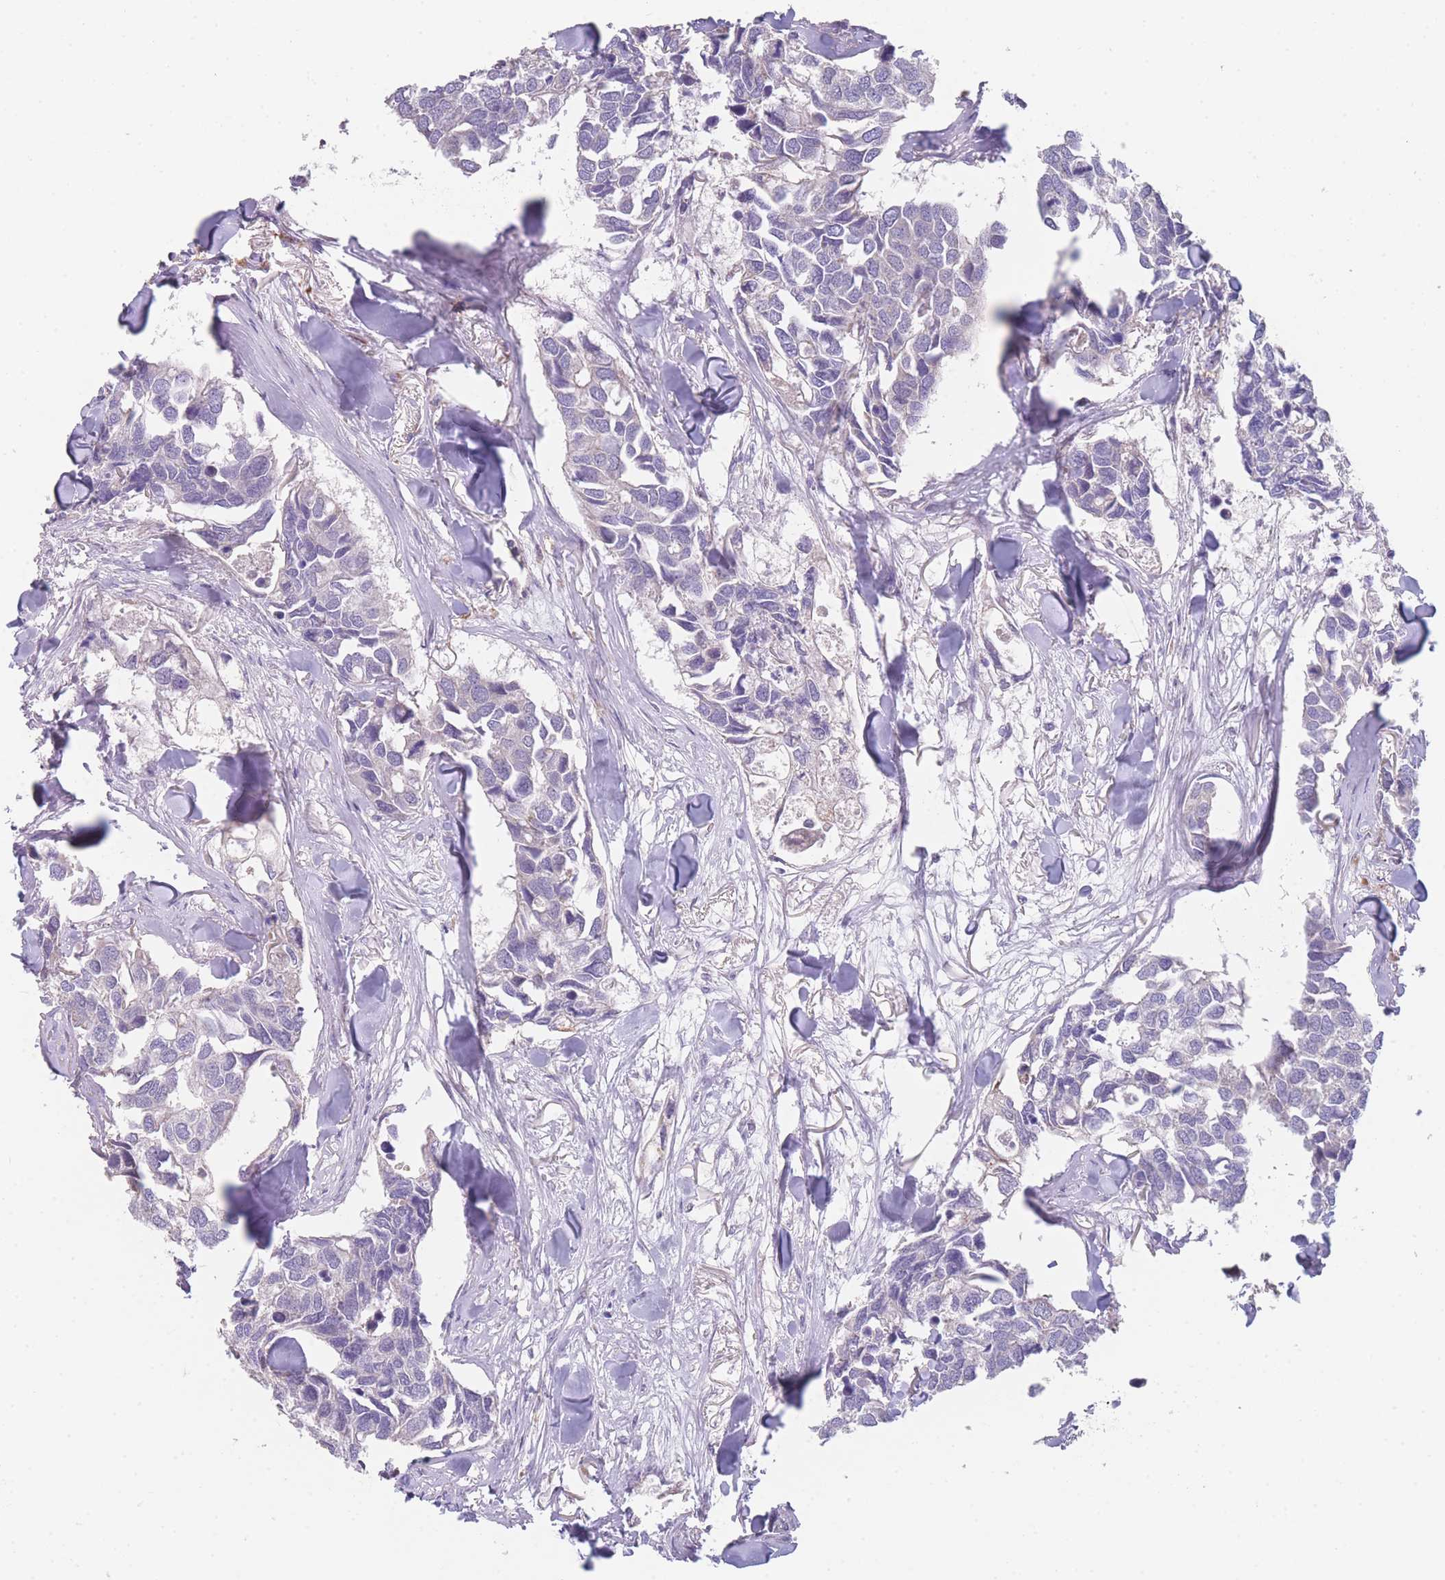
{"staining": {"intensity": "negative", "quantity": "none", "location": "none"}, "tissue": "breast cancer", "cell_type": "Tumor cells", "image_type": "cancer", "snomed": [{"axis": "morphology", "description": "Duct carcinoma"}, {"axis": "topography", "description": "Breast"}], "caption": "Immunohistochemical staining of human breast invasive ductal carcinoma demonstrates no significant expression in tumor cells.", "gene": "SMPD4", "patient": {"sex": "female", "age": 83}}